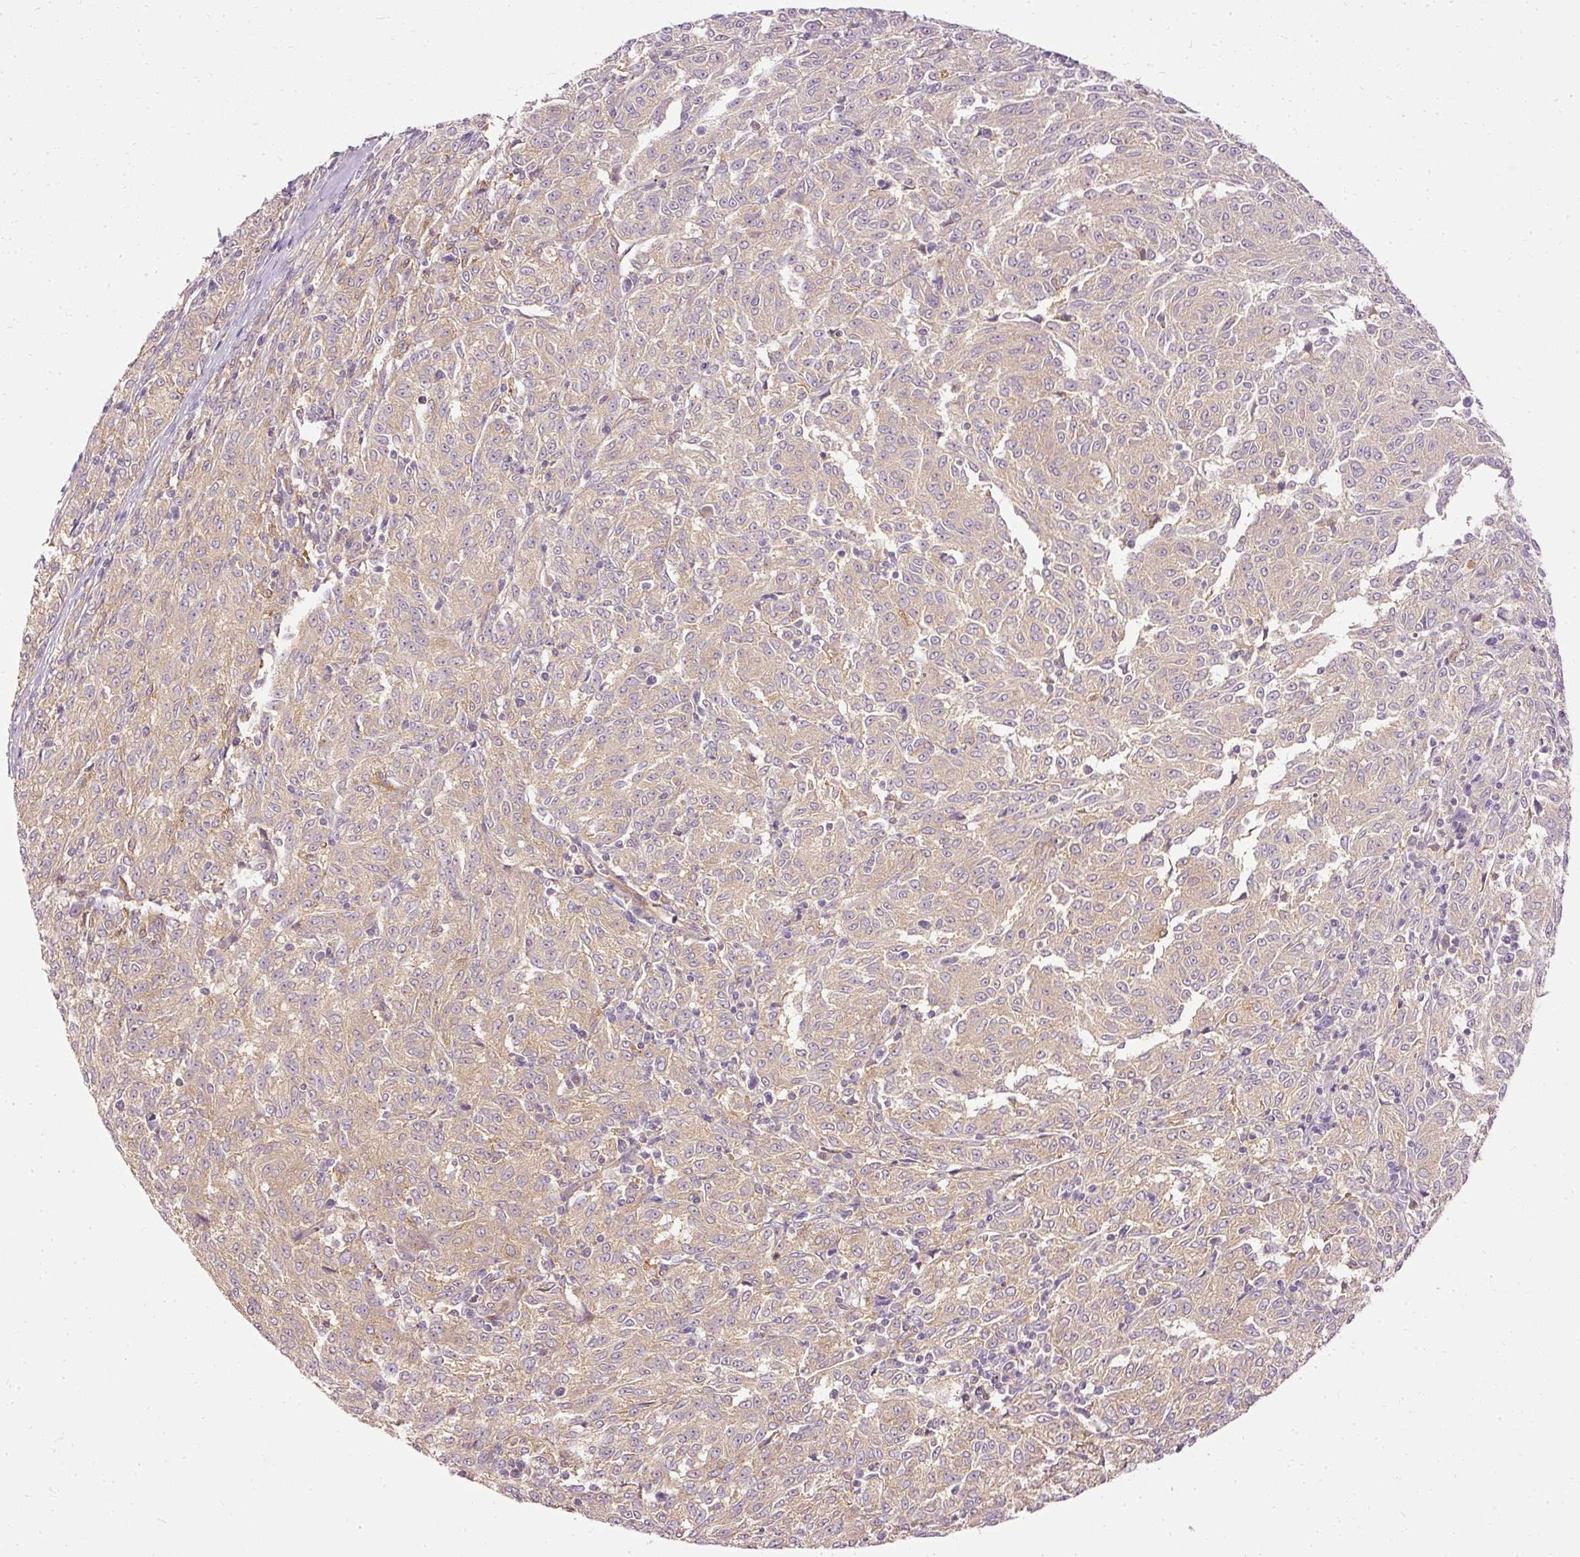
{"staining": {"intensity": "moderate", "quantity": "25%-75%", "location": "cytoplasmic/membranous"}, "tissue": "melanoma", "cell_type": "Tumor cells", "image_type": "cancer", "snomed": [{"axis": "morphology", "description": "Malignant melanoma, NOS"}, {"axis": "topography", "description": "Skin"}], "caption": "Melanoma stained for a protein (brown) displays moderate cytoplasmic/membranous positive positivity in approximately 25%-75% of tumor cells.", "gene": "ARMH3", "patient": {"sex": "female", "age": 72}}